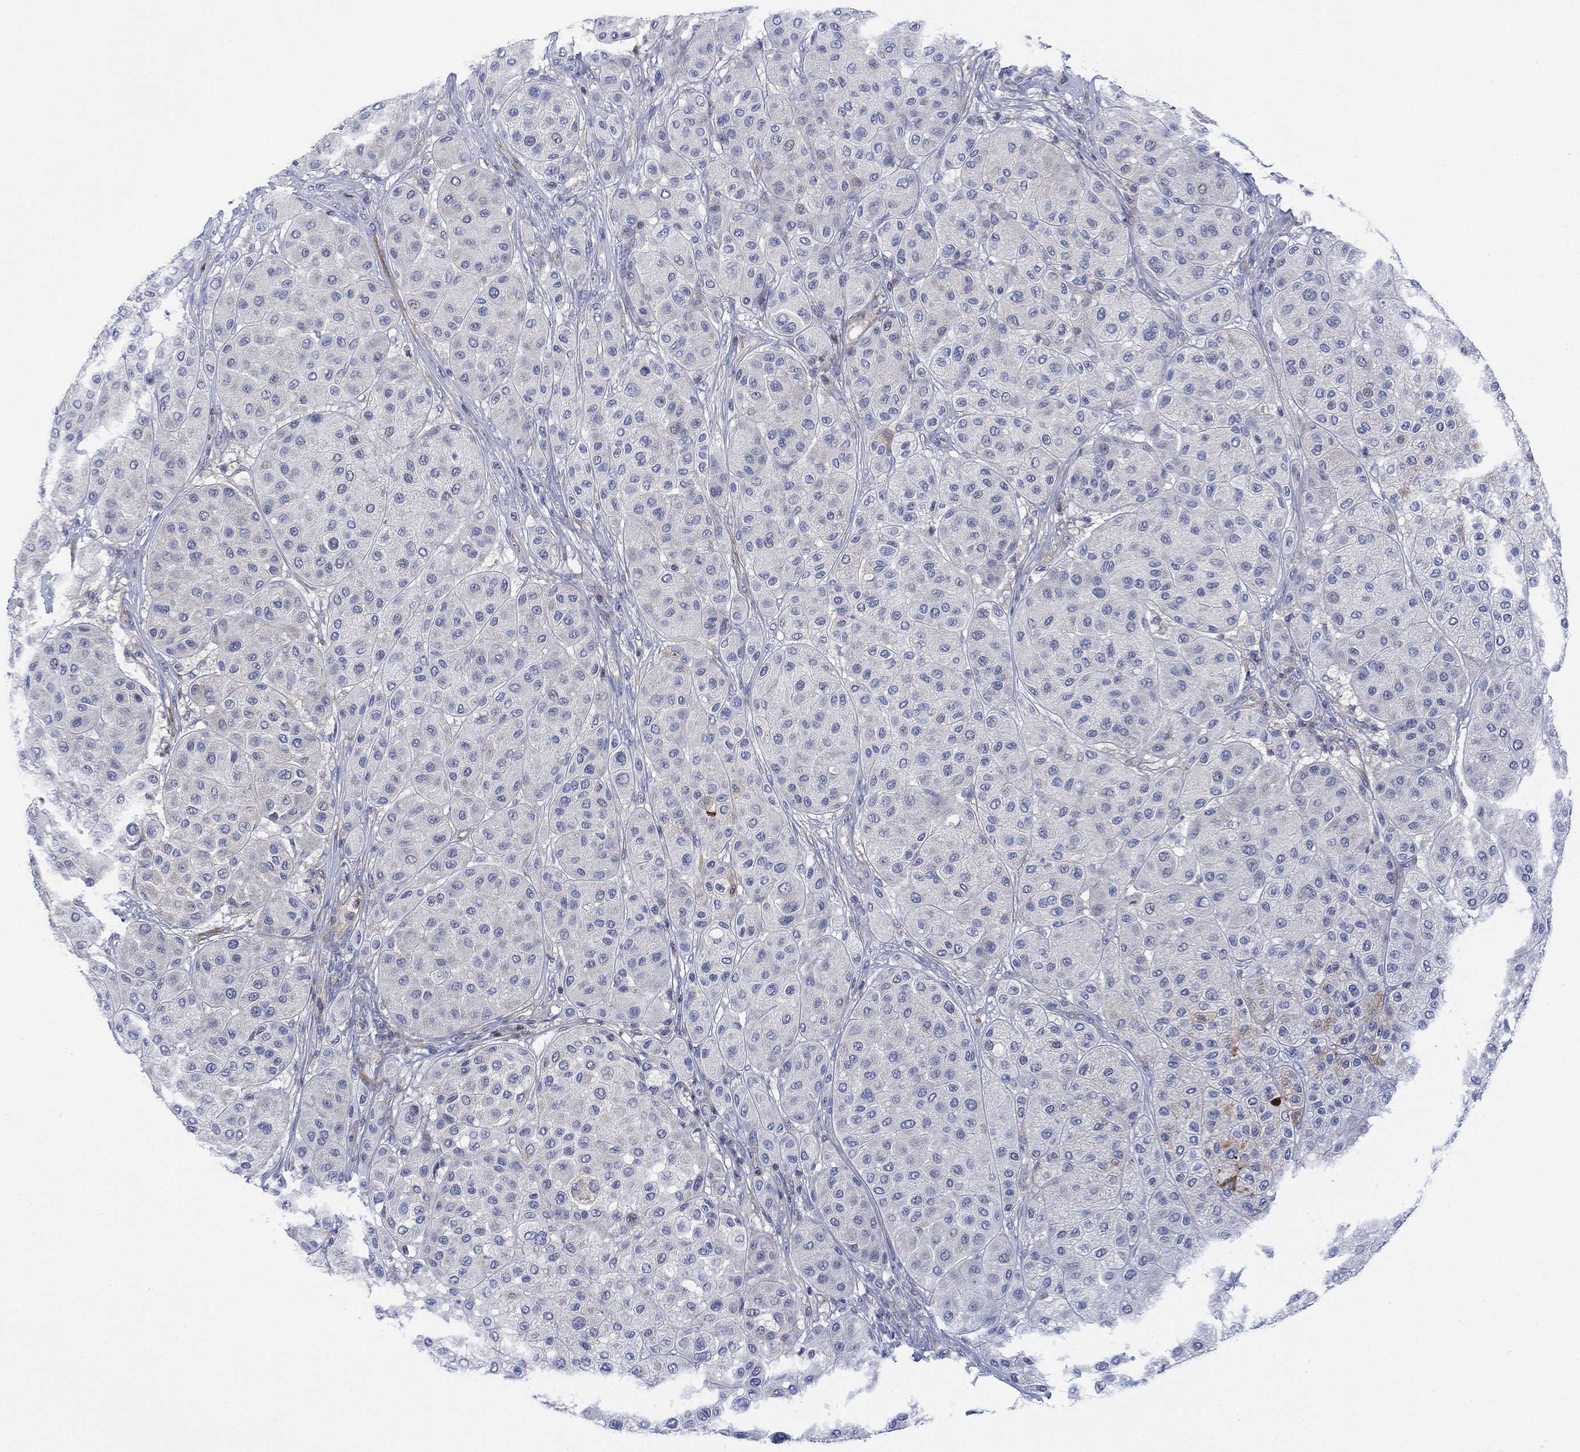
{"staining": {"intensity": "negative", "quantity": "none", "location": "none"}, "tissue": "melanoma", "cell_type": "Tumor cells", "image_type": "cancer", "snomed": [{"axis": "morphology", "description": "Malignant melanoma, Metastatic site"}, {"axis": "topography", "description": "Smooth muscle"}], "caption": "A histopathology image of malignant melanoma (metastatic site) stained for a protein displays no brown staining in tumor cells.", "gene": "ARSK", "patient": {"sex": "male", "age": 41}}